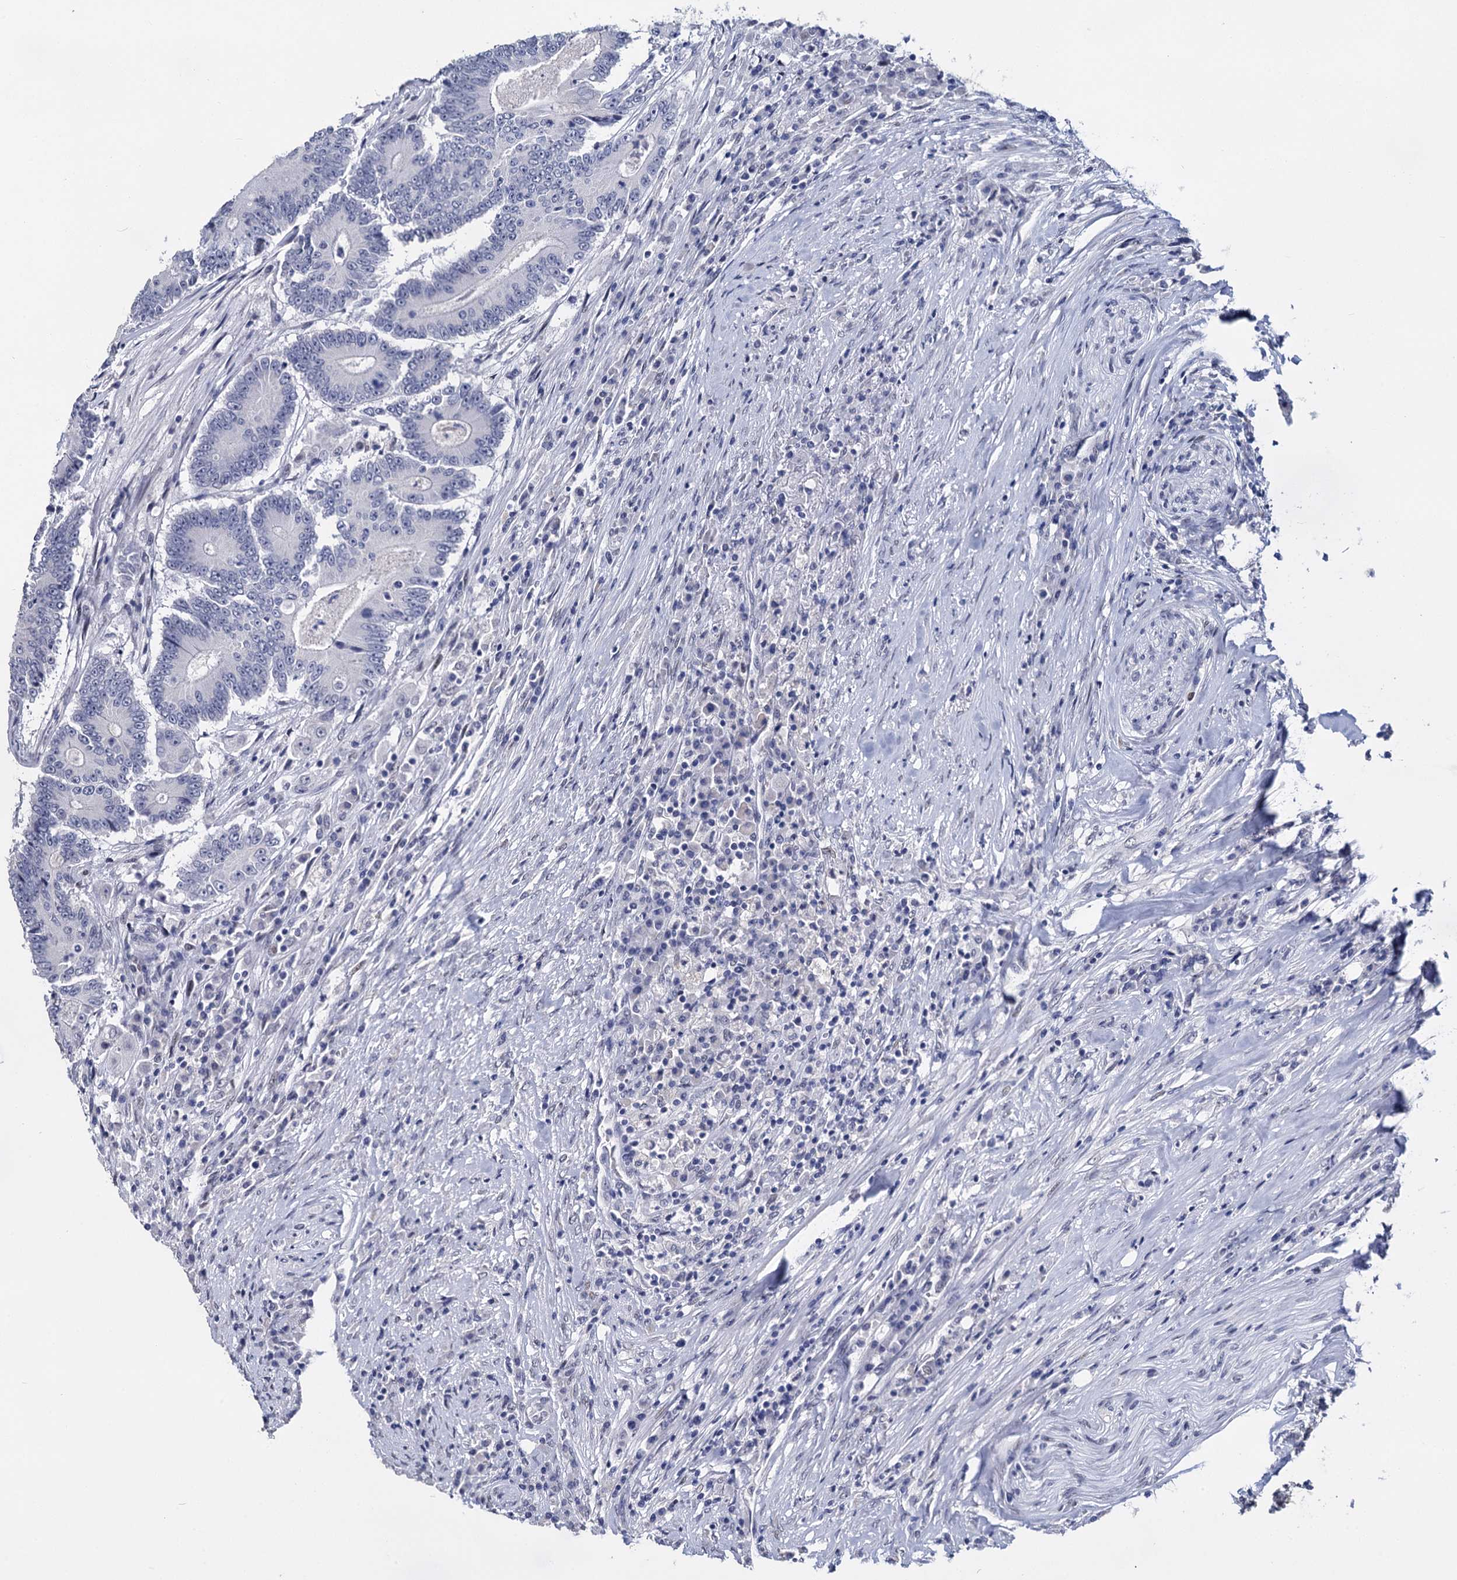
{"staining": {"intensity": "negative", "quantity": "none", "location": "none"}, "tissue": "colorectal cancer", "cell_type": "Tumor cells", "image_type": "cancer", "snomed": [{"axis": "morphology", "description": "Adenocarcinoma, NOS"}, {"axis": "topography", "description": "Colon"}], "caption": "This is an immunohistochemistry (IHC) micrograph of human colorectal cancer. There is no staining in tumor cells.", "gene": "MAGEA4", "patient": {"sex": "male", "age": 83}}